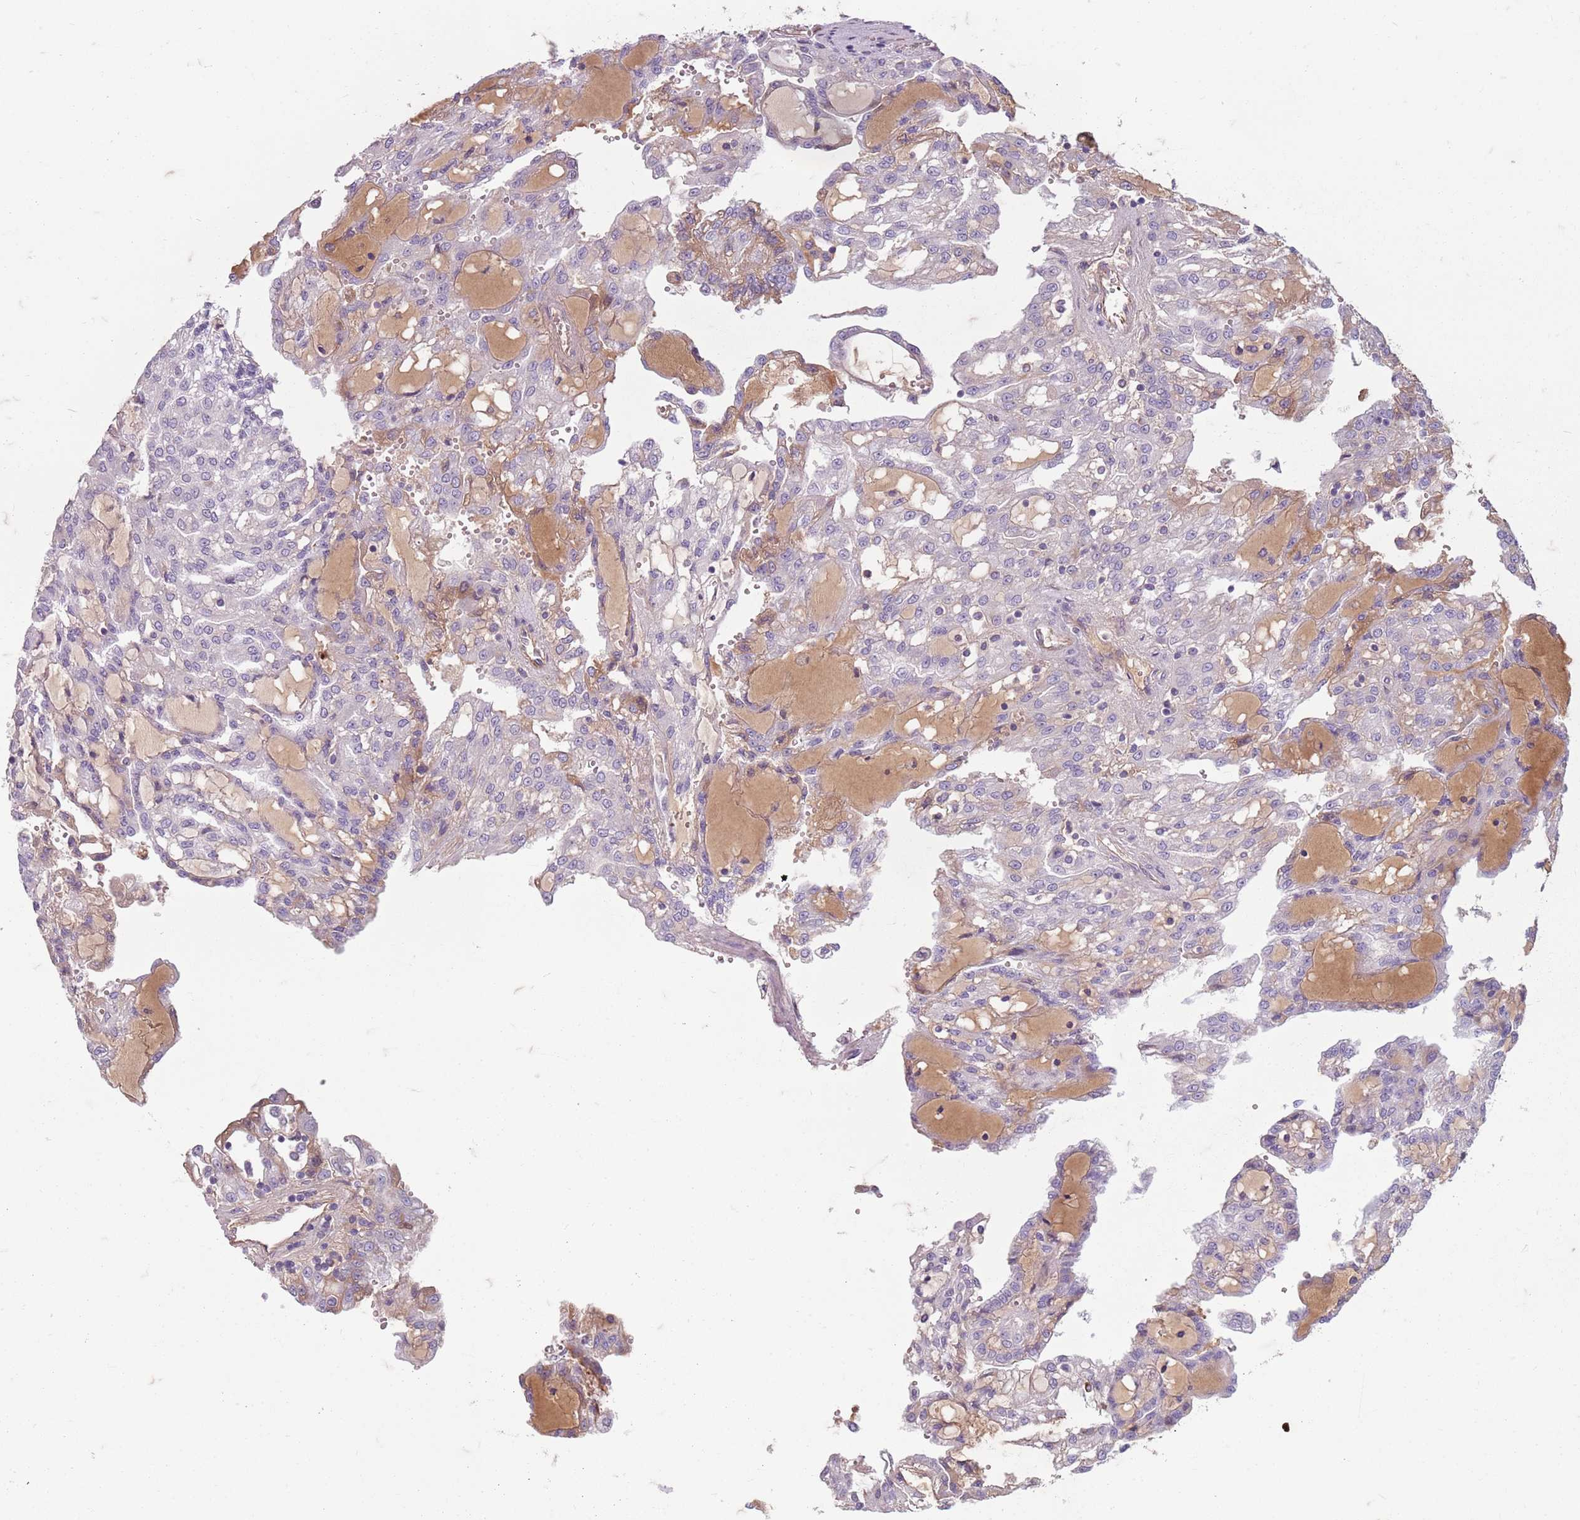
{"staining": {"intensity": "negative", "quantity": "none", "location": "none"}, "tissue": "renal cancer", "cell_type": "Tumor cells", "image_type": "cancer", "snomed": [{"axis": "morphology", "description": "Adenocarcinoma, NOS"}, {"axis": "topography", "description": "Kidney"}], "caption": "Micrograph shows no protein expression in tumor cells of renal cancer tissue.", "gene": "TAS2R38", "patient": {"sex": "male", "age": 63}}